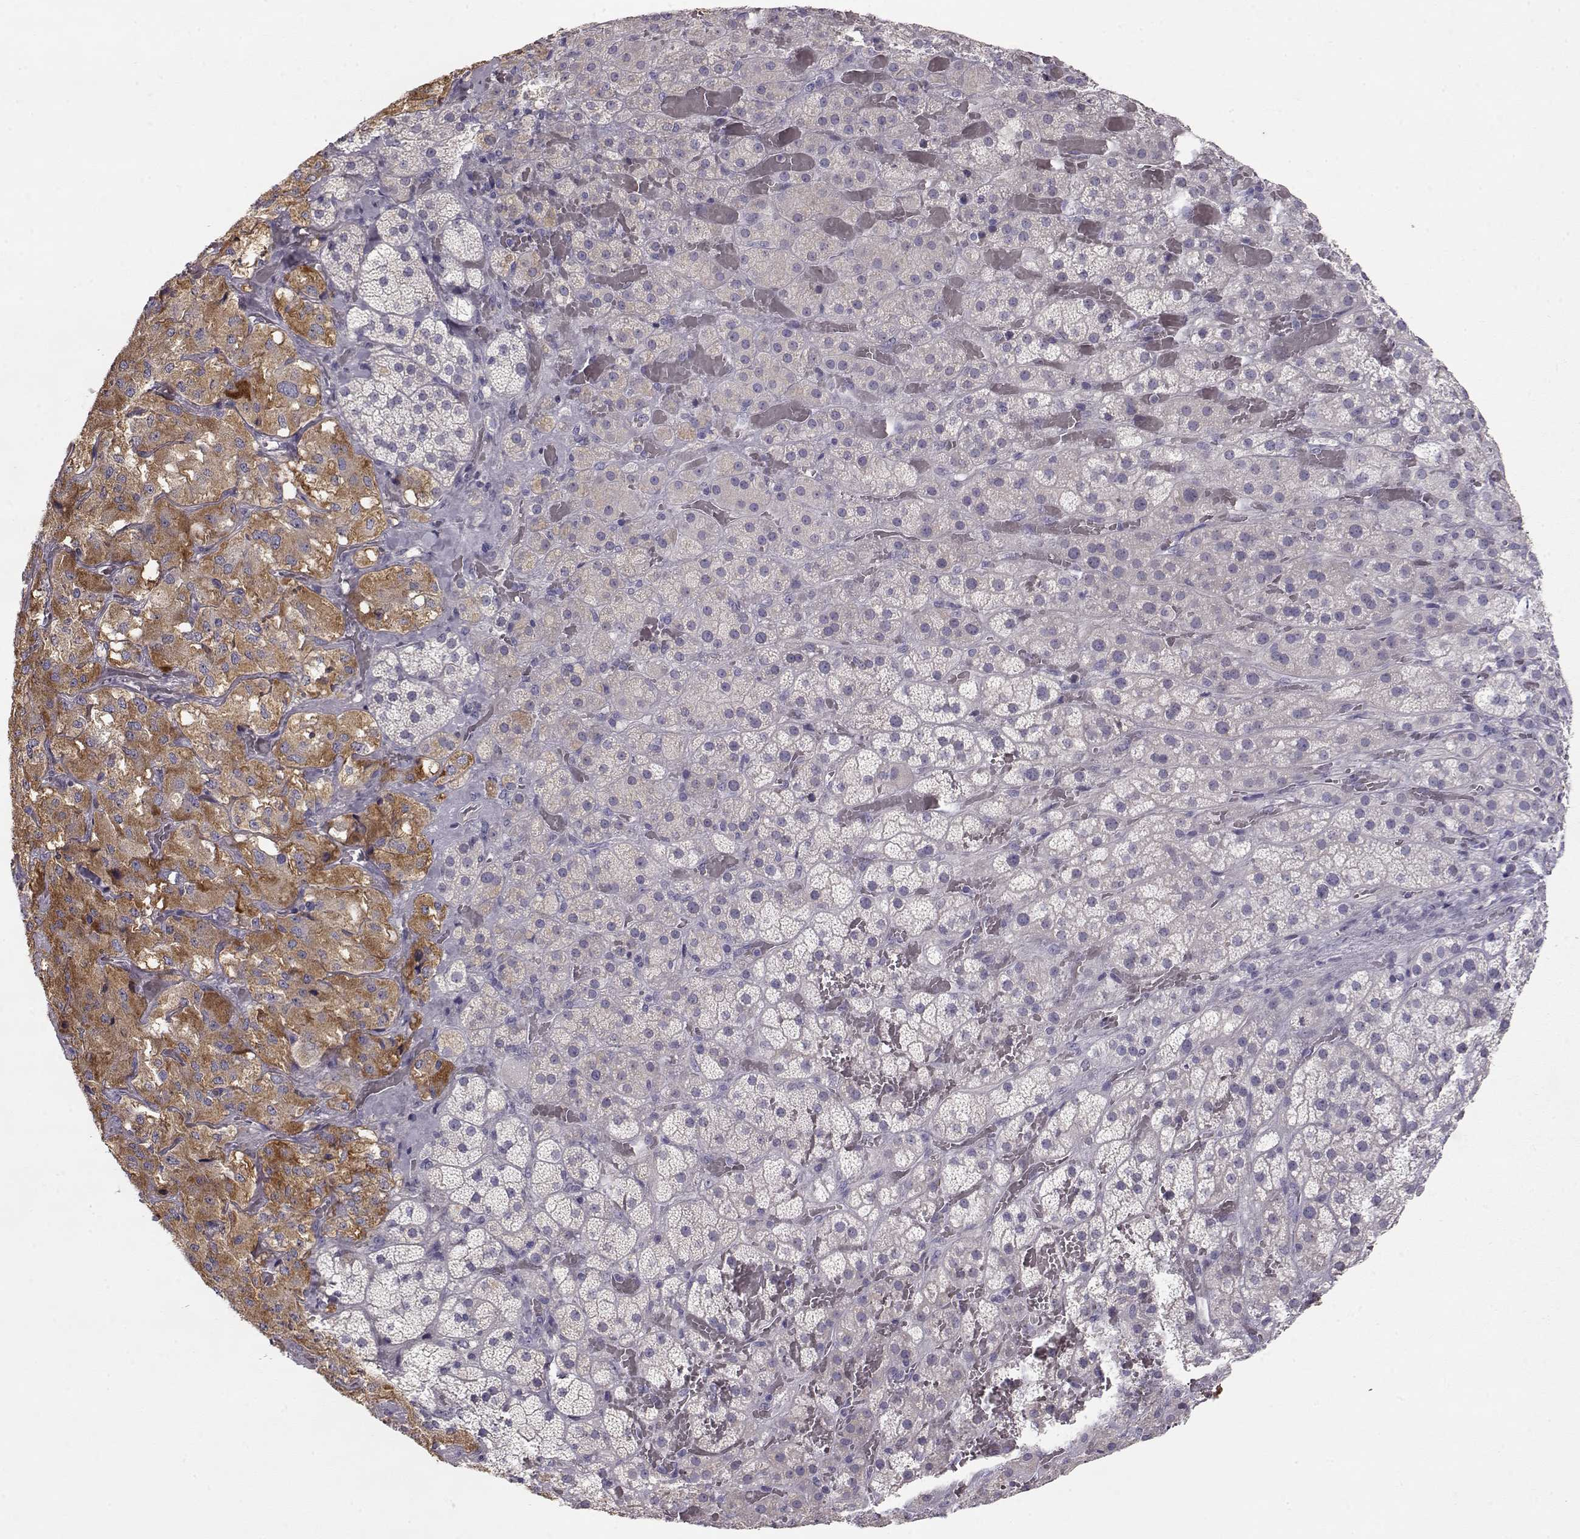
{"staining": {"intensity": "strong", "quantity": "<25%", "location": "cytoplasmic/membranous"}, "tissue": "adrenal gland", "cell_type": "Glandular cells", "image_type": "normal", "snomed": [{"axis": "morphology", "description": "Normal tissue, NOS"}, {"axis": "topography", "description": "Adrenal gland"}], "caption": "Normal adrenal gland shows strong cytoplasmic/membranous staining in approximately <25% of glandular cells, visualized by immunohistochemistry.", "gene": "SLC18A1", "patient": {"sex": "male", "age": 57}}